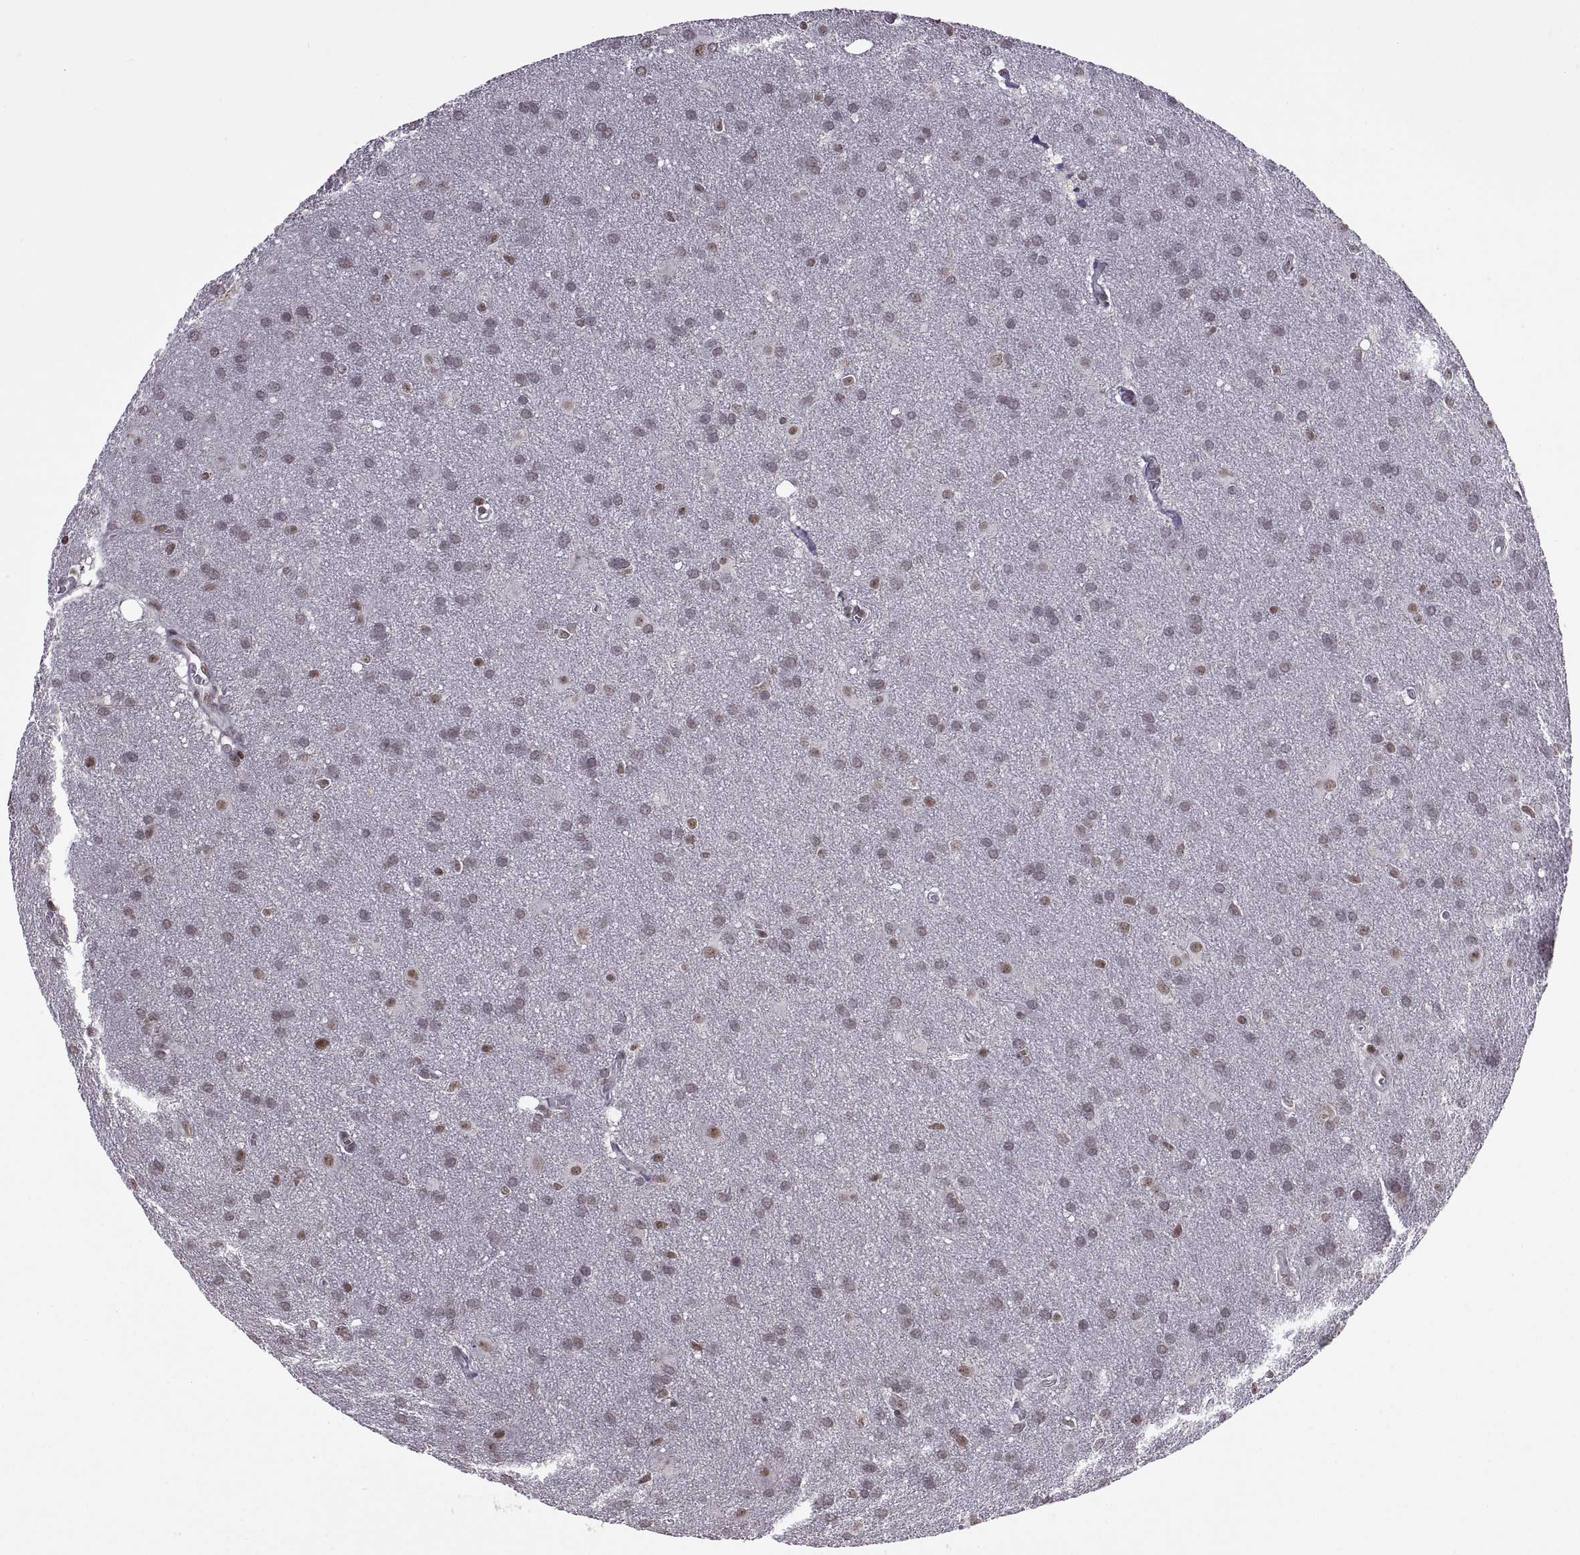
{"staining": {"intensity": "negative", "quantity": "none", "location": "none"}, "tissue": "glioma", "cell_type": "Tumor cells", "image_type": "cancer", "snomed": [{"axis": "morphology", "description": "Glioma, malignant, Low grade"}, {"axis": "topography", "description": "Brain"}], "caption": "Immunohistochemistry (IHC) of human low-grade glioma (malignant) shows no expression in tumor cells. (Immunohistochemistry (IHC), brightfield microscopy, high magnification).", "gene": "INTS3", "patient": {"sex": "male", "age": 58}}